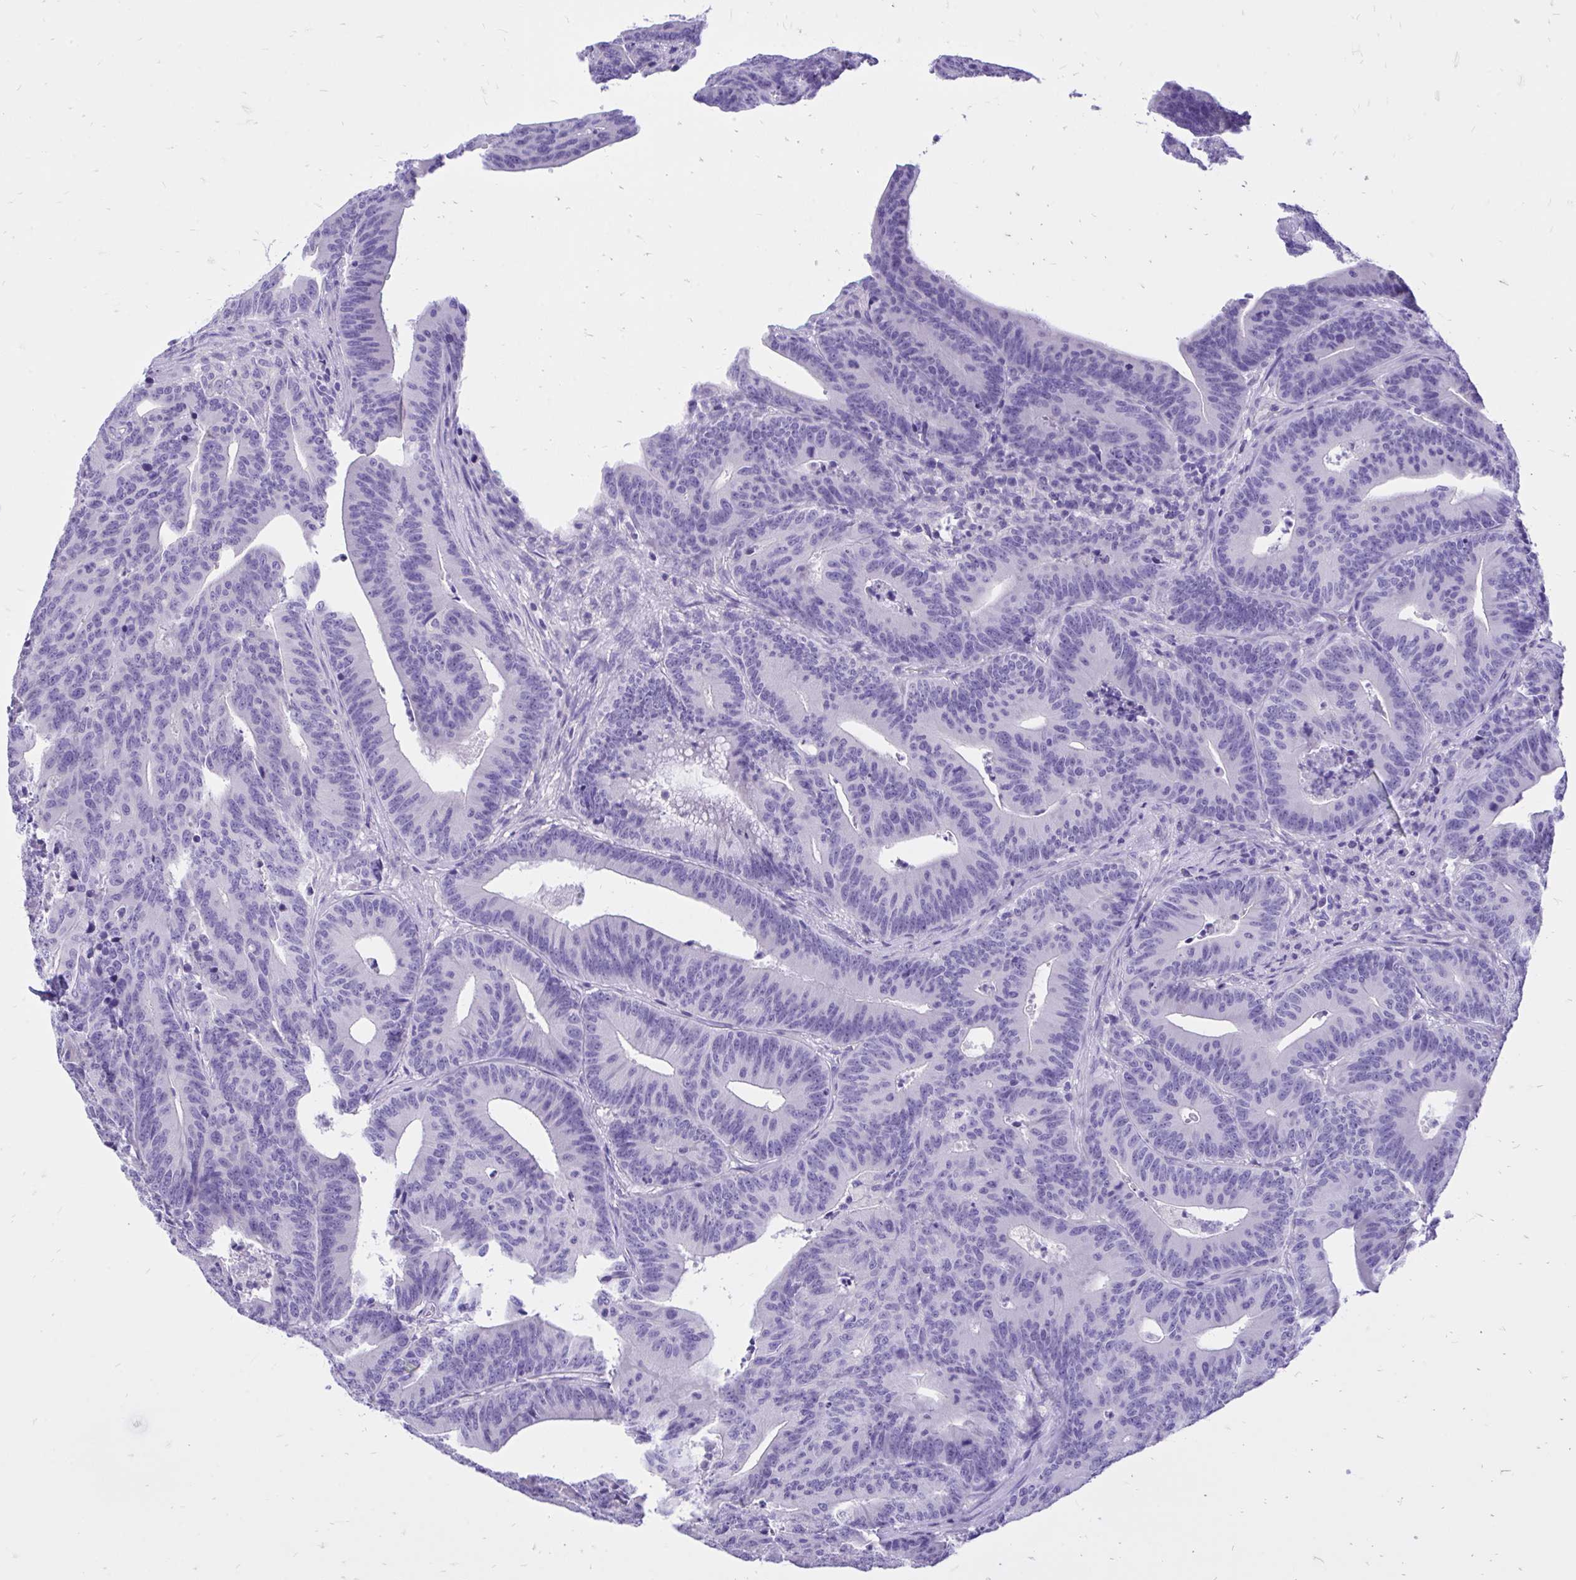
{"staining": {"intensity": "negative", "quantity": "none", "location": "none"}, "tissue": "colorectal cancer", "cell_type": "Tumor cells", "image_type": "cancer", "snomed": [{"axis": "morphology", "description": "Adenocarcinoma, NOS"}, {"axis": "topography", "description": "Colon"}], "caption": "An image of human adenocarcinoma (colorectal) is negative for staining in tumor cells.", "gene": "MON1A", "patient": {"sex": "female", "age": 78}}